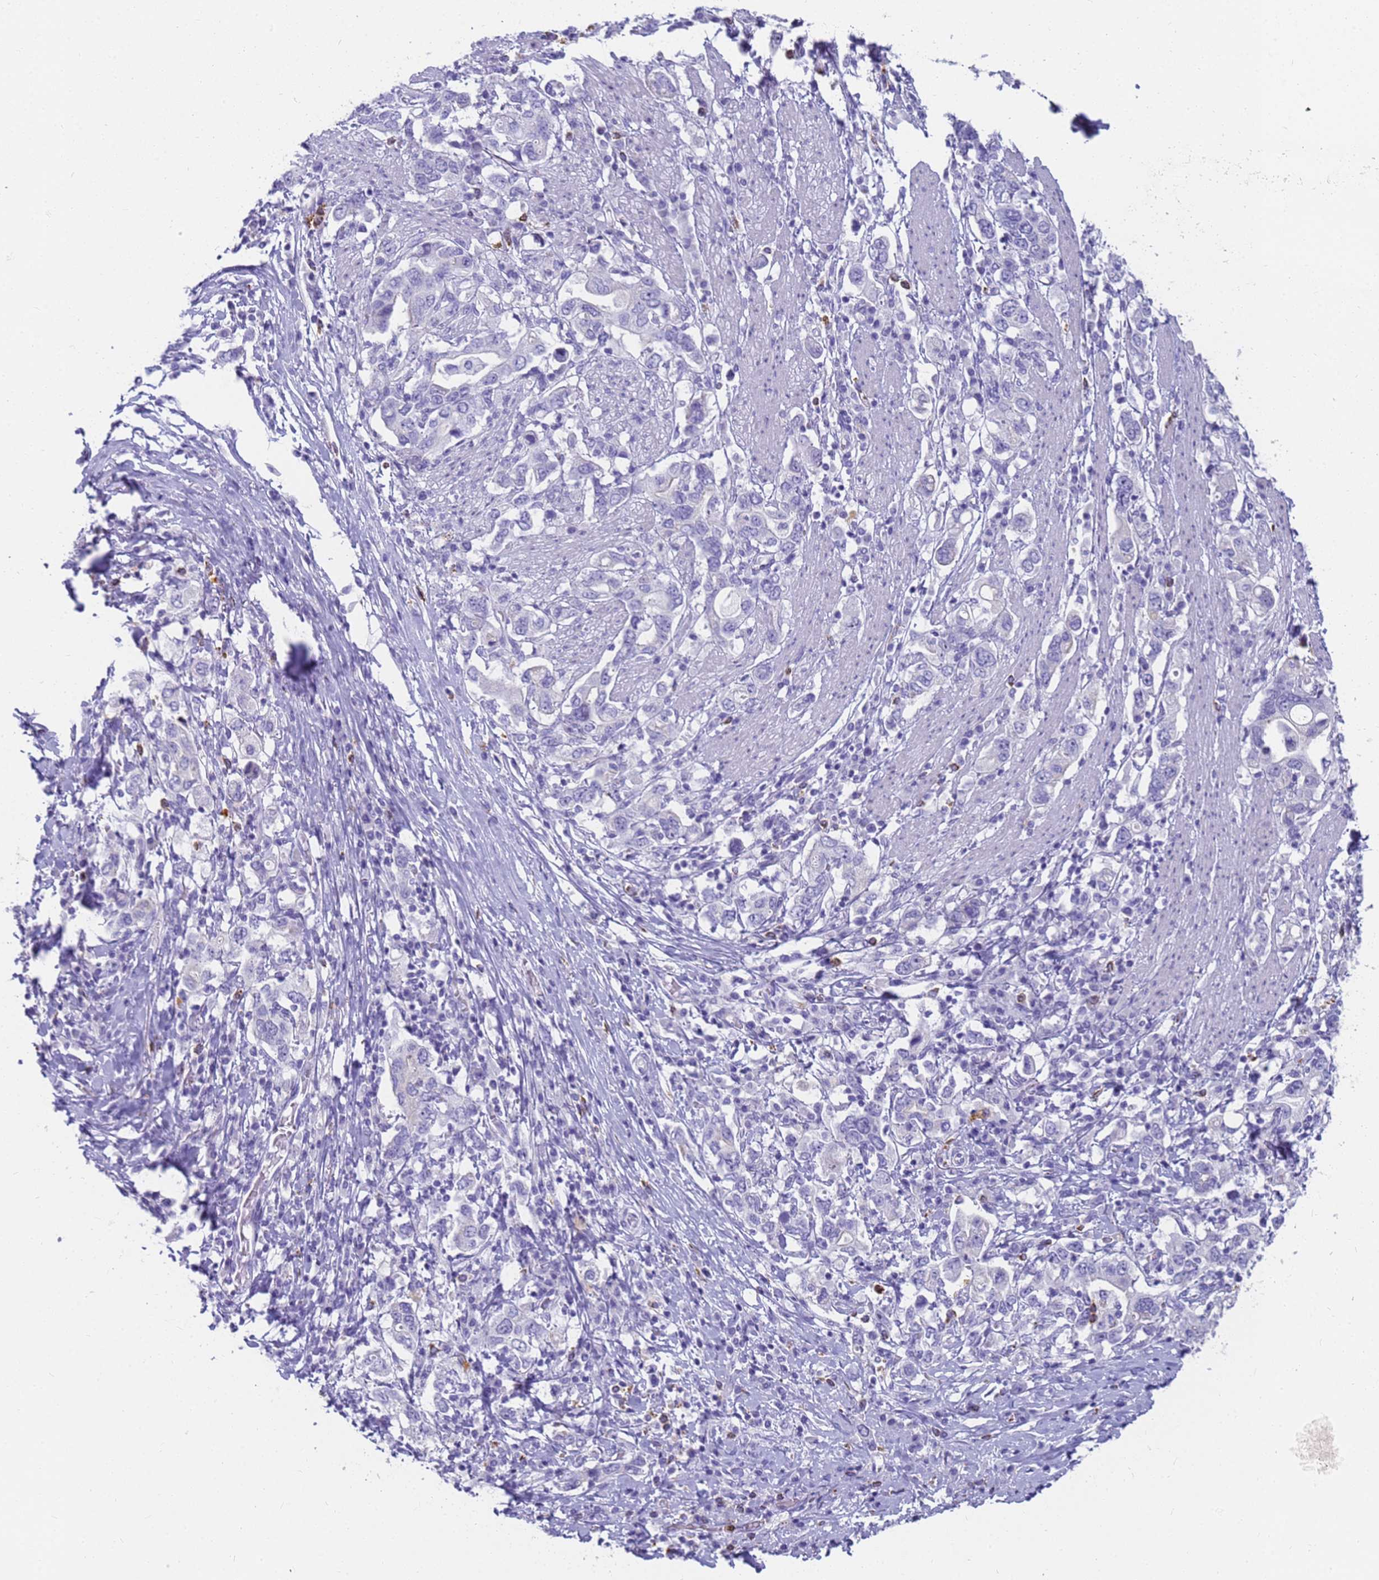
{"staining": {"intensity": "negative", "quantity": "none", "location": "none"}, "tissue": "stomach cancer", "cell_type": "Tumor cells", "image_type": "cancer", "snomed": [{"axis": "morphology", "description": "Adenocarcinoma, NOS"}, {"axis": "topography", "description": "Stomach, upper"}, {"axis": "topography", "description": "Stomach"}], "caption": "An IHC histopathology image of stomach cancer (adenocarcinoma) is shown. There is no staining in tumor cells of stomach cancer (adenocarcinoma).", "gene": "RNASE2", "patient": {"sex": "male", "age": 62}}